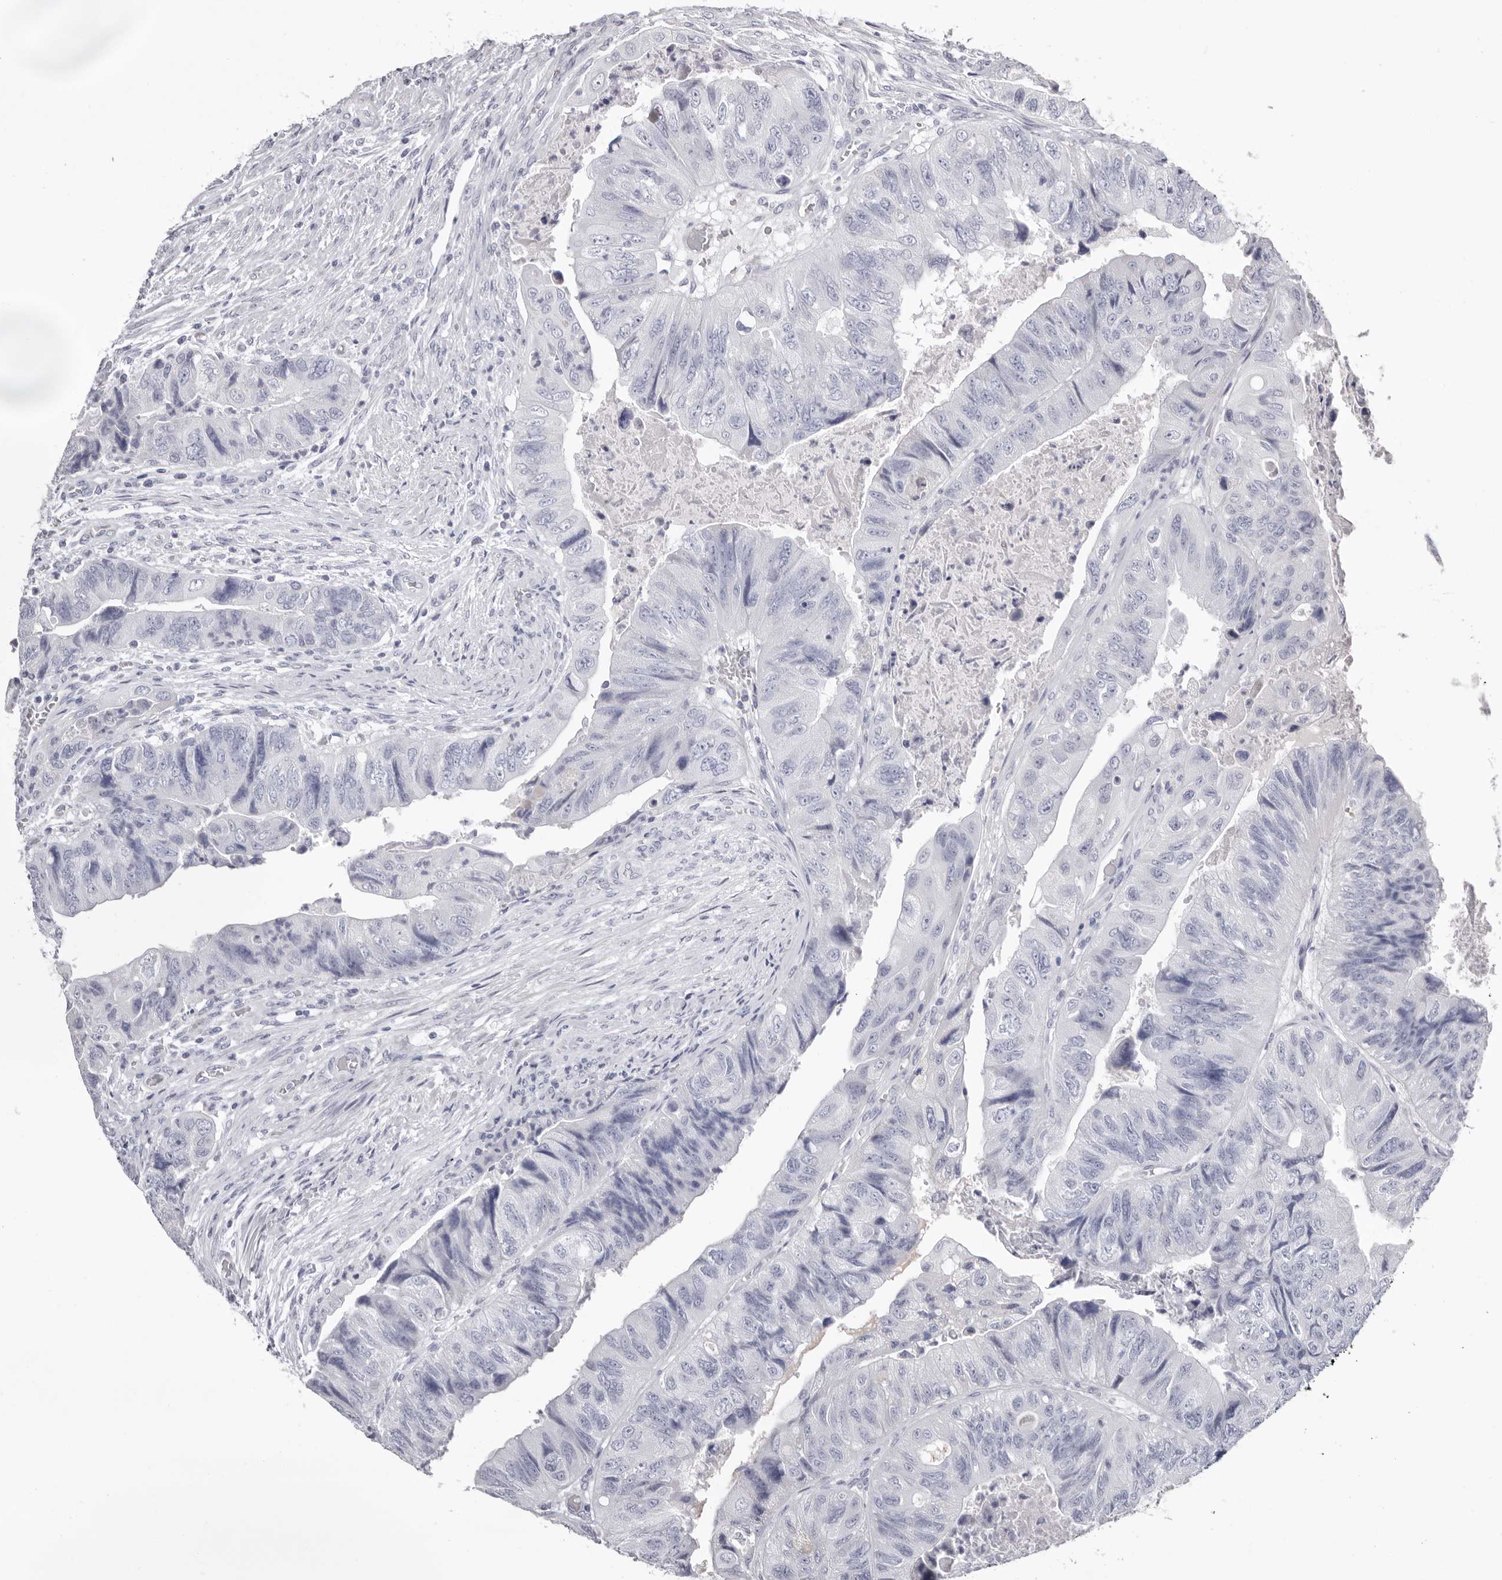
{"staining": {"intensity": "negative", "quantity": "none", "location": "none"}, "tissue": "colorectal cancer", "cell_type": "Tumor cells", "image_type": "cancer", "snomed": [{"axis": "morphology", "description": "Adenocarcinoma, NOS"}, {"axis": "topography", "description": "Rectum"}], "caption": "Colorectal adenocarcinoma was stained to show a protein in brown. There is no significant expression in tumor cells.", "gene": "LPO", "patient": {"sex": "male", "age": 63}}